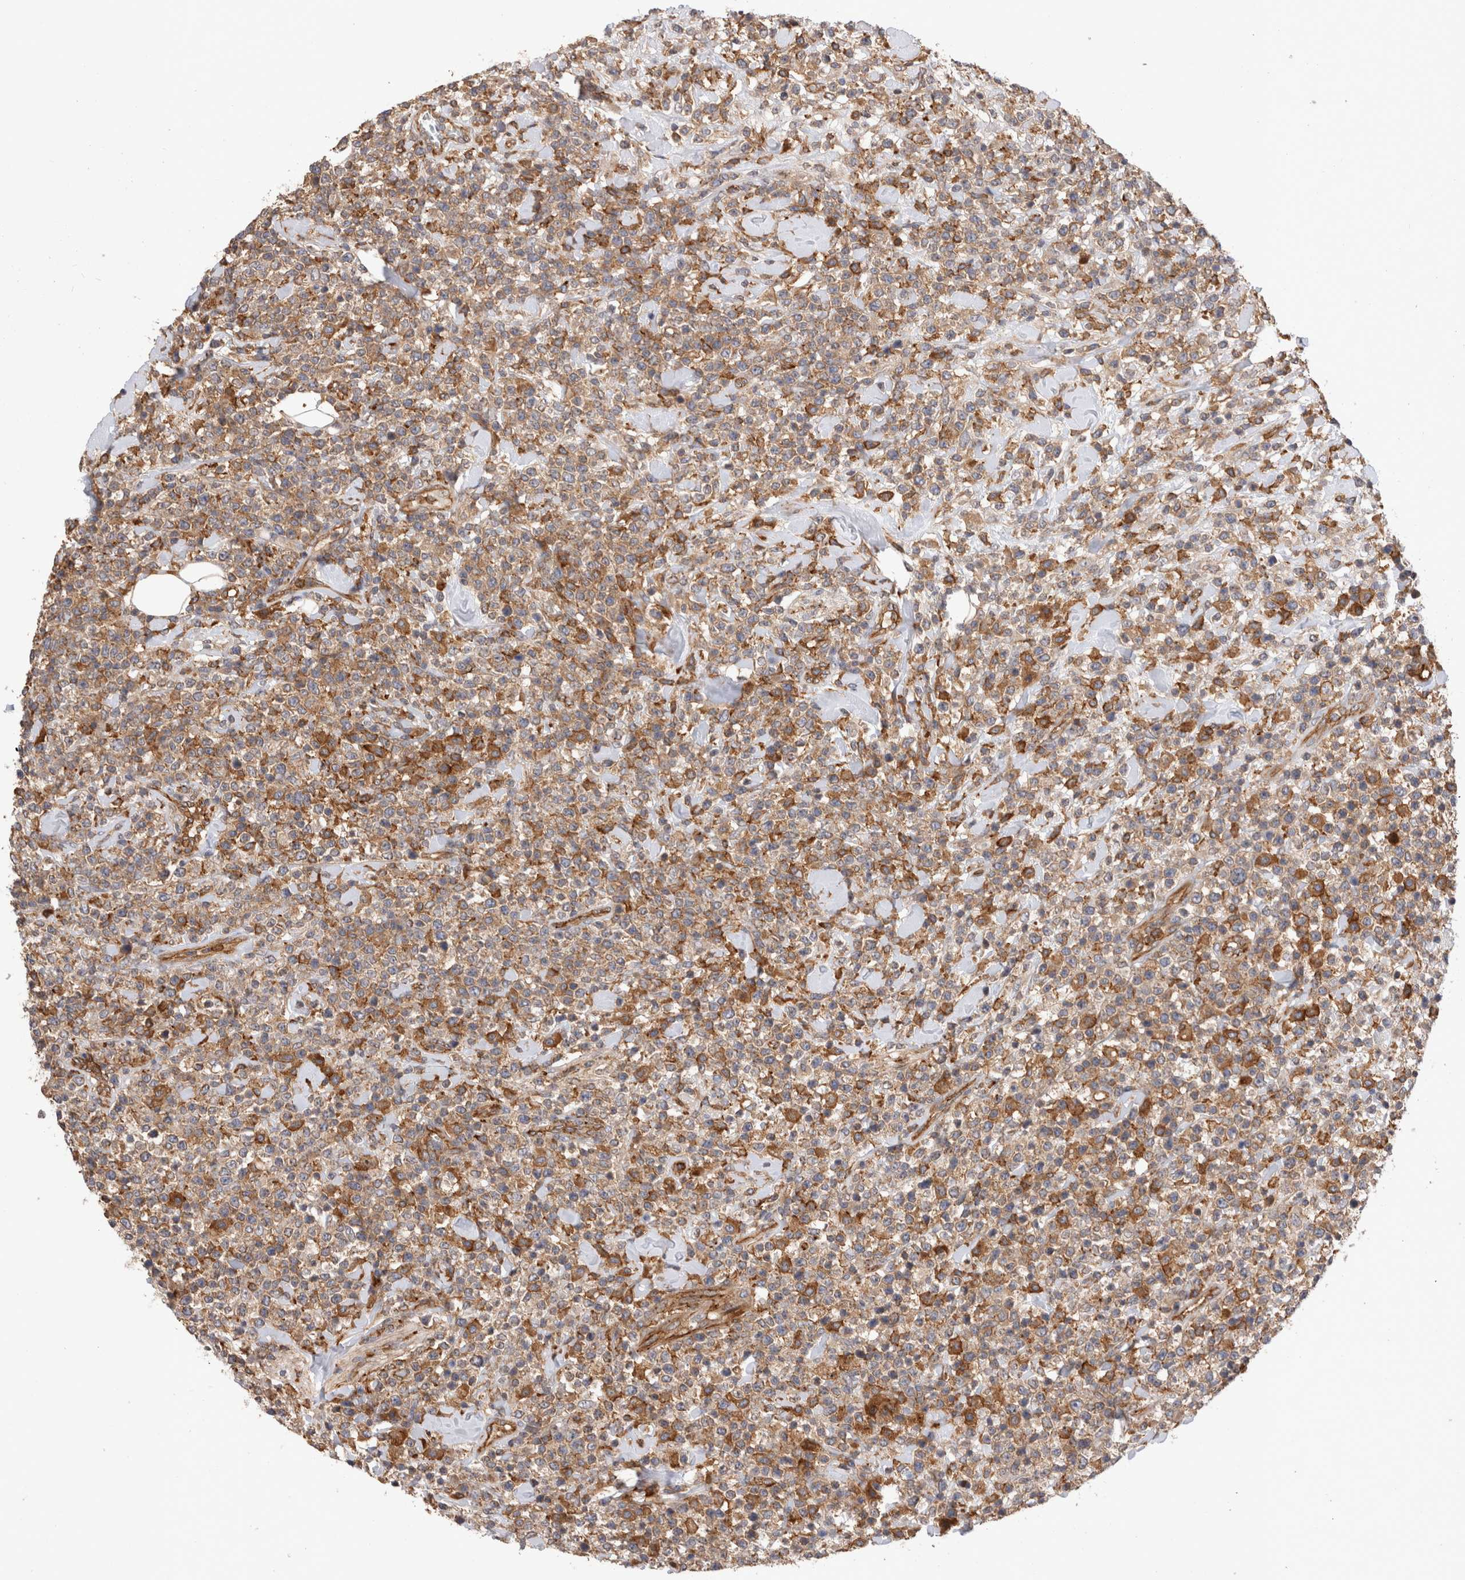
{"staining": {"intensity": "moderate", "quantity": ">75%", "location": "cytoplasmic/membranous"}, "tissue": "lymphoma", "cell_type": "Tumor cells", "image_type": "cancer", "snomed": [{"axis": "morphology", "description": "Malignant lymphoma, non-Hodgkin's type, High grade"}, {"axis": "topography", "description": "Colon"}], "caption": "Tumor cells exhibit medium levels of moderate cytoplasmic/membranous expression in about >75% of cells in high-grade malignant lymphoma, non-Hodgkin's type. The staining was performed using DAB, with brown indicating positive protein expression. Nuclei are stained blue with hematoxylin.", "gene": "BNIP2", "patient": {"sex": "female", "age": 53}}